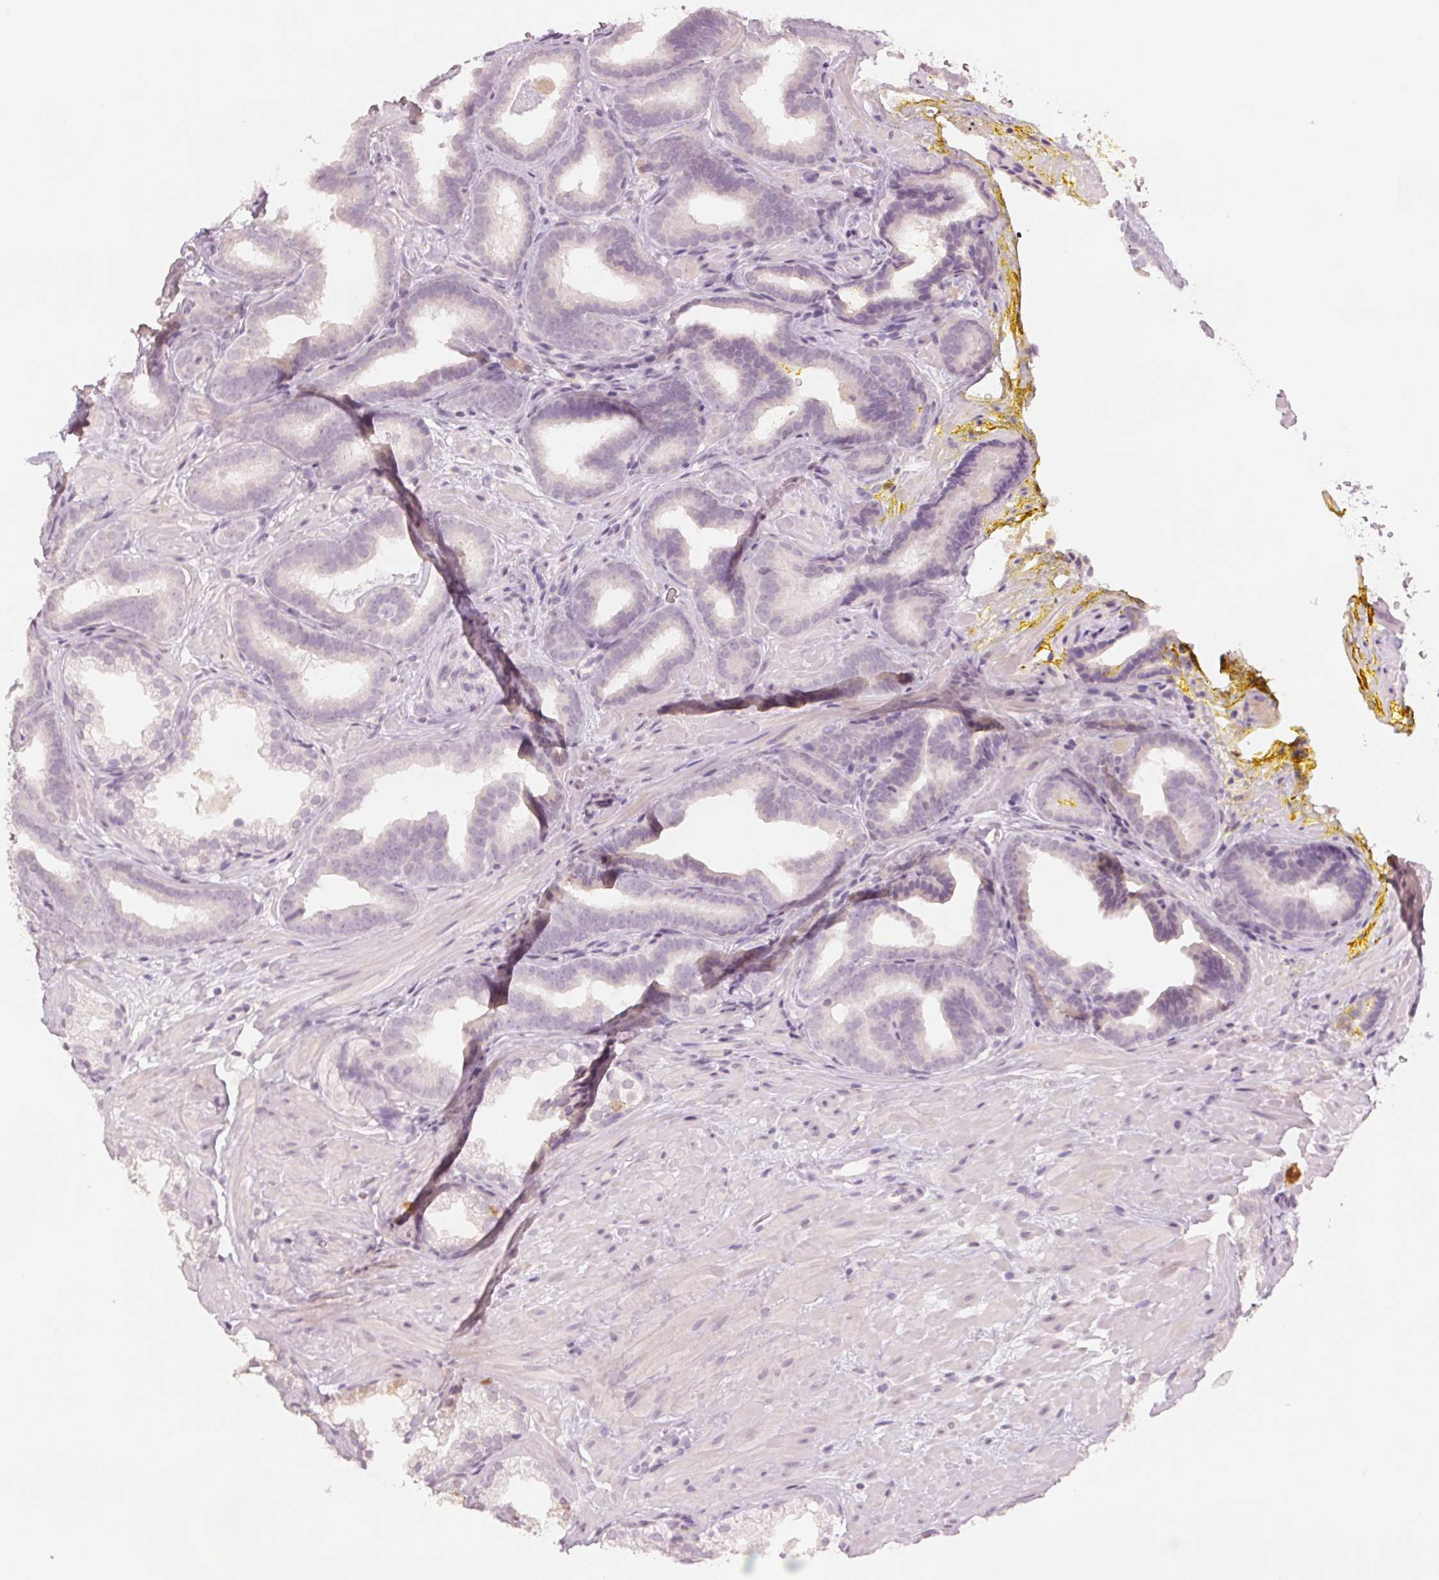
{"staining": {"intensity": "negative", "quantity": "none", "location": "none"}, "tissue": "prostate cancer", "cell_type": "Tumor cells", "image_type": "cancer", "snomed": [{"axis": "morphology", "description": "Adenocarcinoma, Low grade"}, {"axis": "topography", "description": "Prostate"}], "caption": "Immunohistochemical staining of prostate cancer (adenocarcinoma (low-grade)) displays no significant positivity in tumor cells.", "gene": "SCGN", "patient": {"sex": "male", "age": 63}}